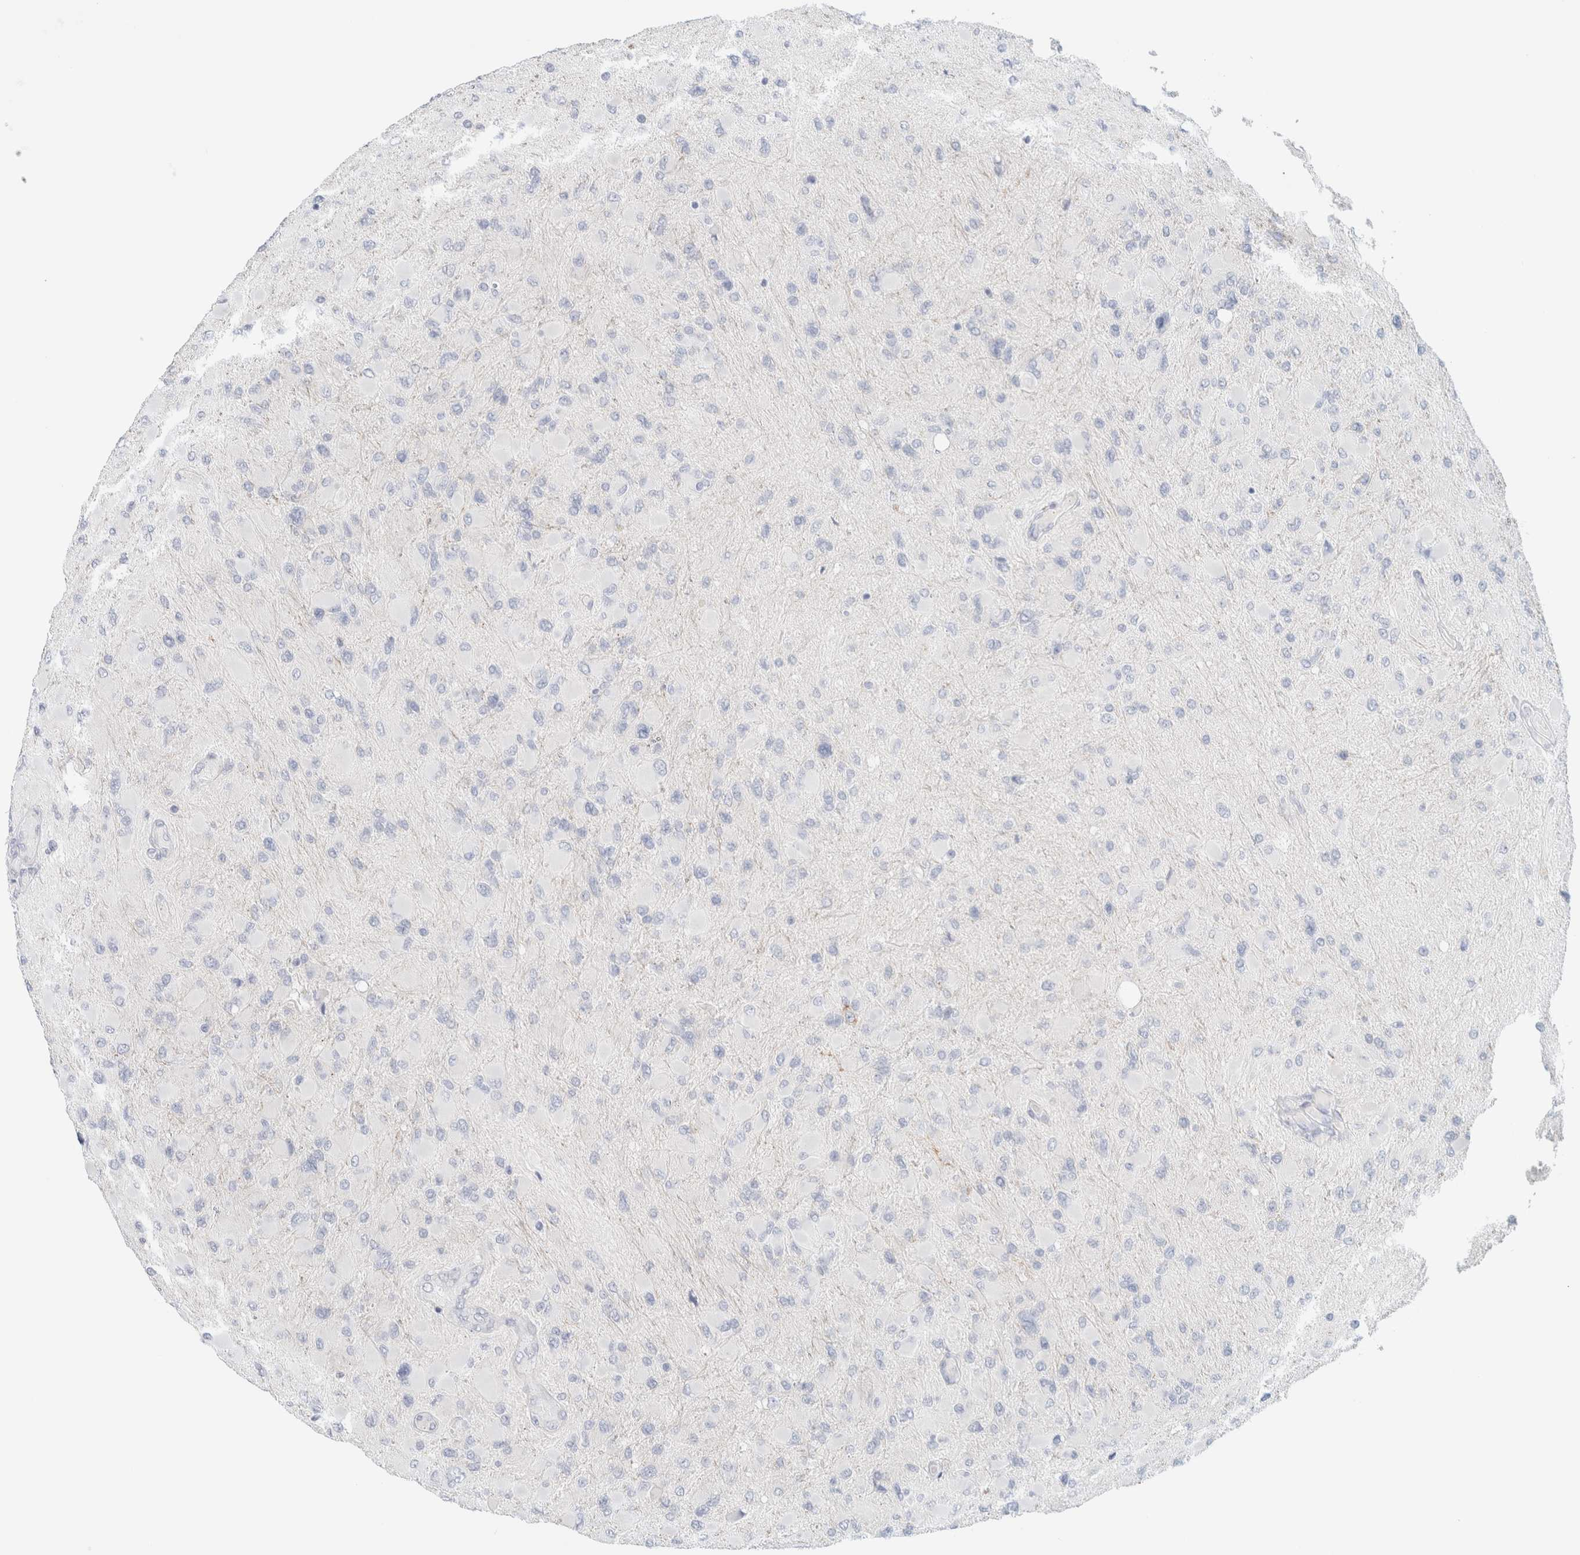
{"staining": {"intensity": "negative", "quantity": "none", "location": "none"}, "tissue": "glioma", "cell_type": "Tumor cells", "image_type": "cancer", "snomed": [{"axis": "morphology", "description": "Glioma, malignant, High grade"}, {"axis": "topography", "description": "Cerebral cortex"}], "caption": "DAB (3,3'-diaminobenzidine) immunohistochemical staining of glioma demonstrates no significant expression in tumor cells.", "gene": "HEXD", "patient": {"sex": "female", "age": 36}}